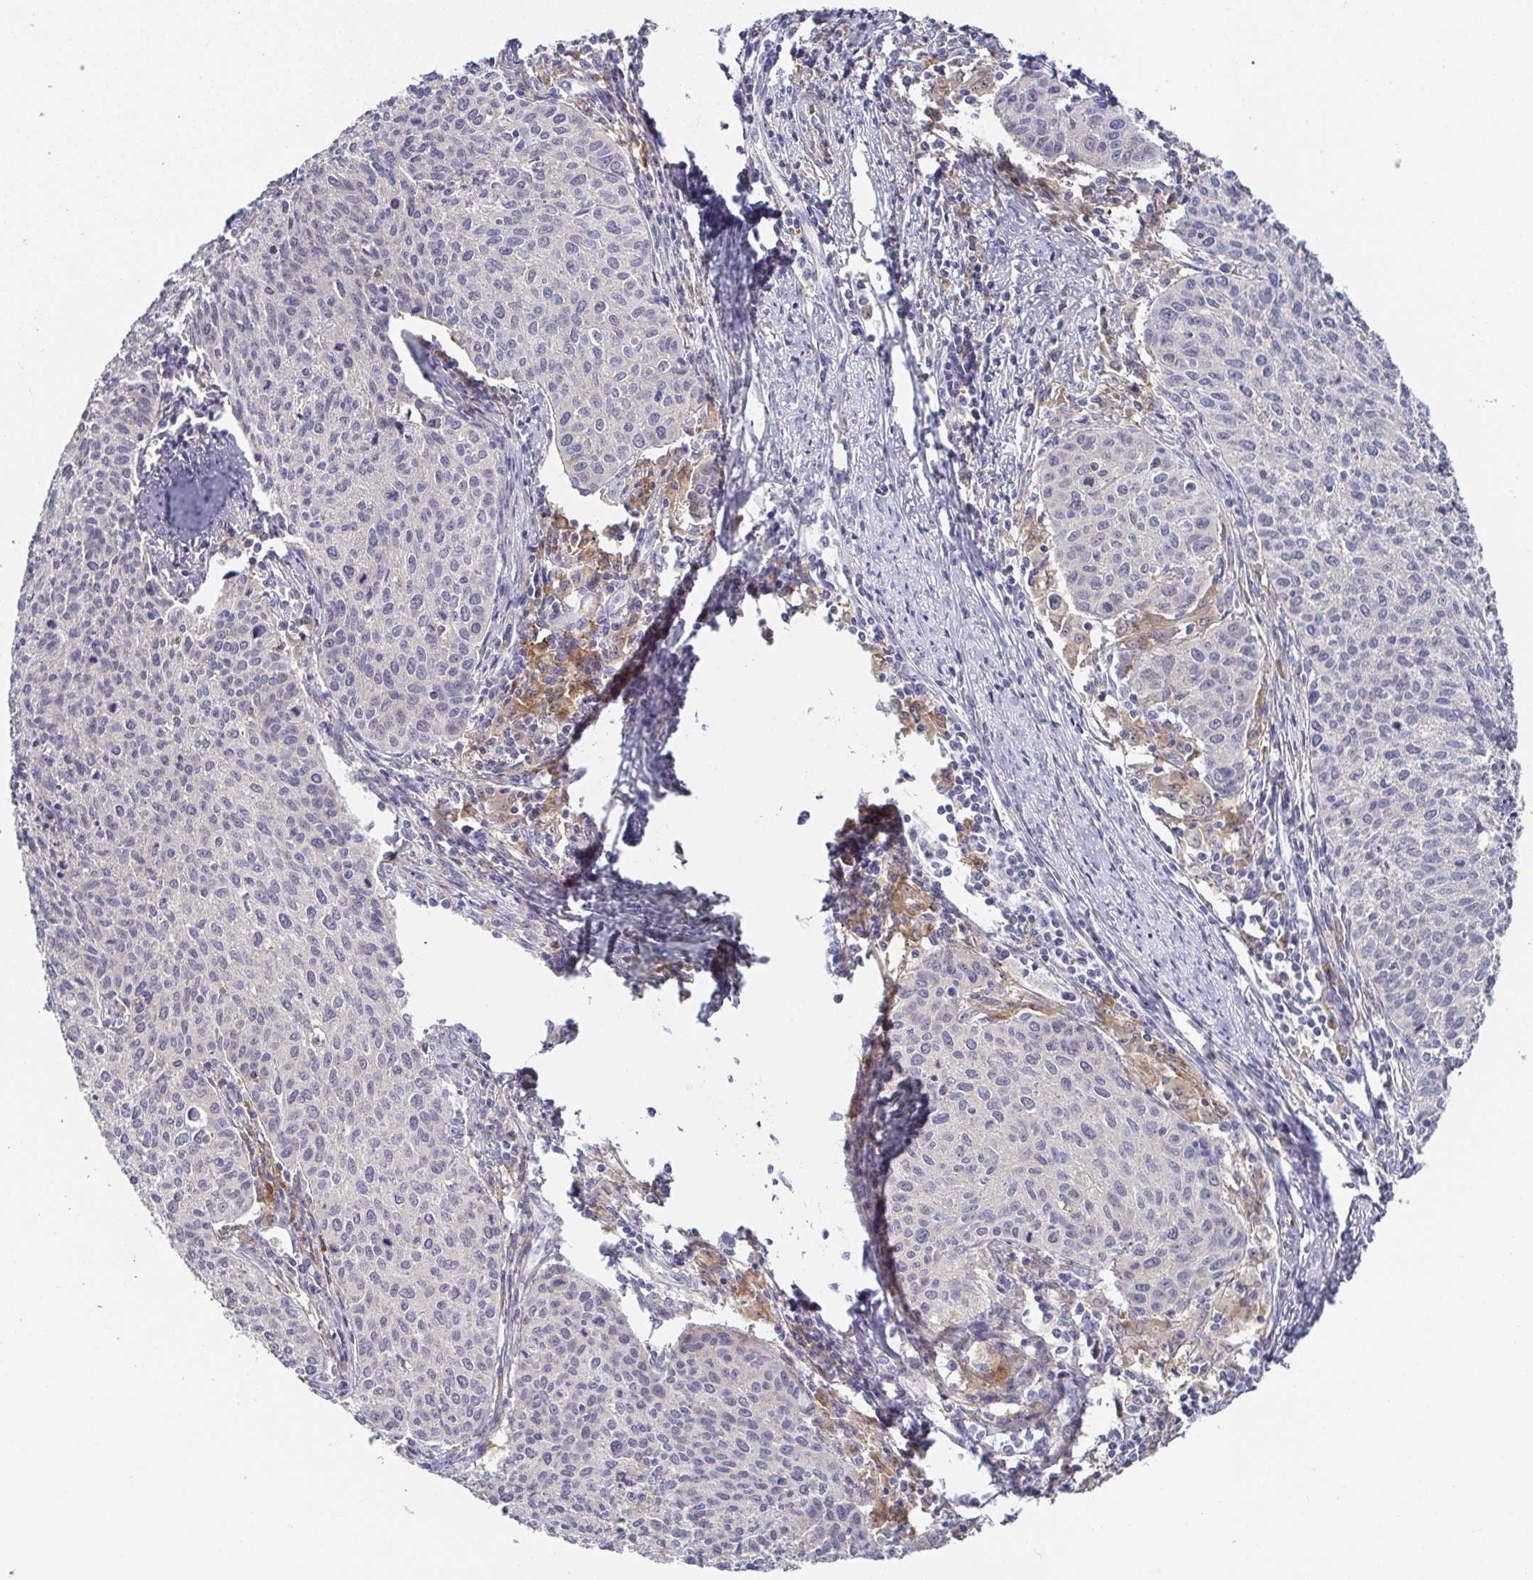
{"staining": {"intensity": "negative", "quantity": "none", "location": "none"}, "tissue": "cervical cancer", "cell_type": "Tumor cells", "image_type": "cancer", "snomed": [{"axis": "morphology", "description": "Squamous cell carcinoma, NOS"}, {"axis": "topography", "description": "Cervix"}], "caption": "The photomicrograph demonstrates no staining of tumor cells in cervical squamous cell carcinoma.", "gene": "RNASE7", "patient": {"sex": "female", "age": 38}}